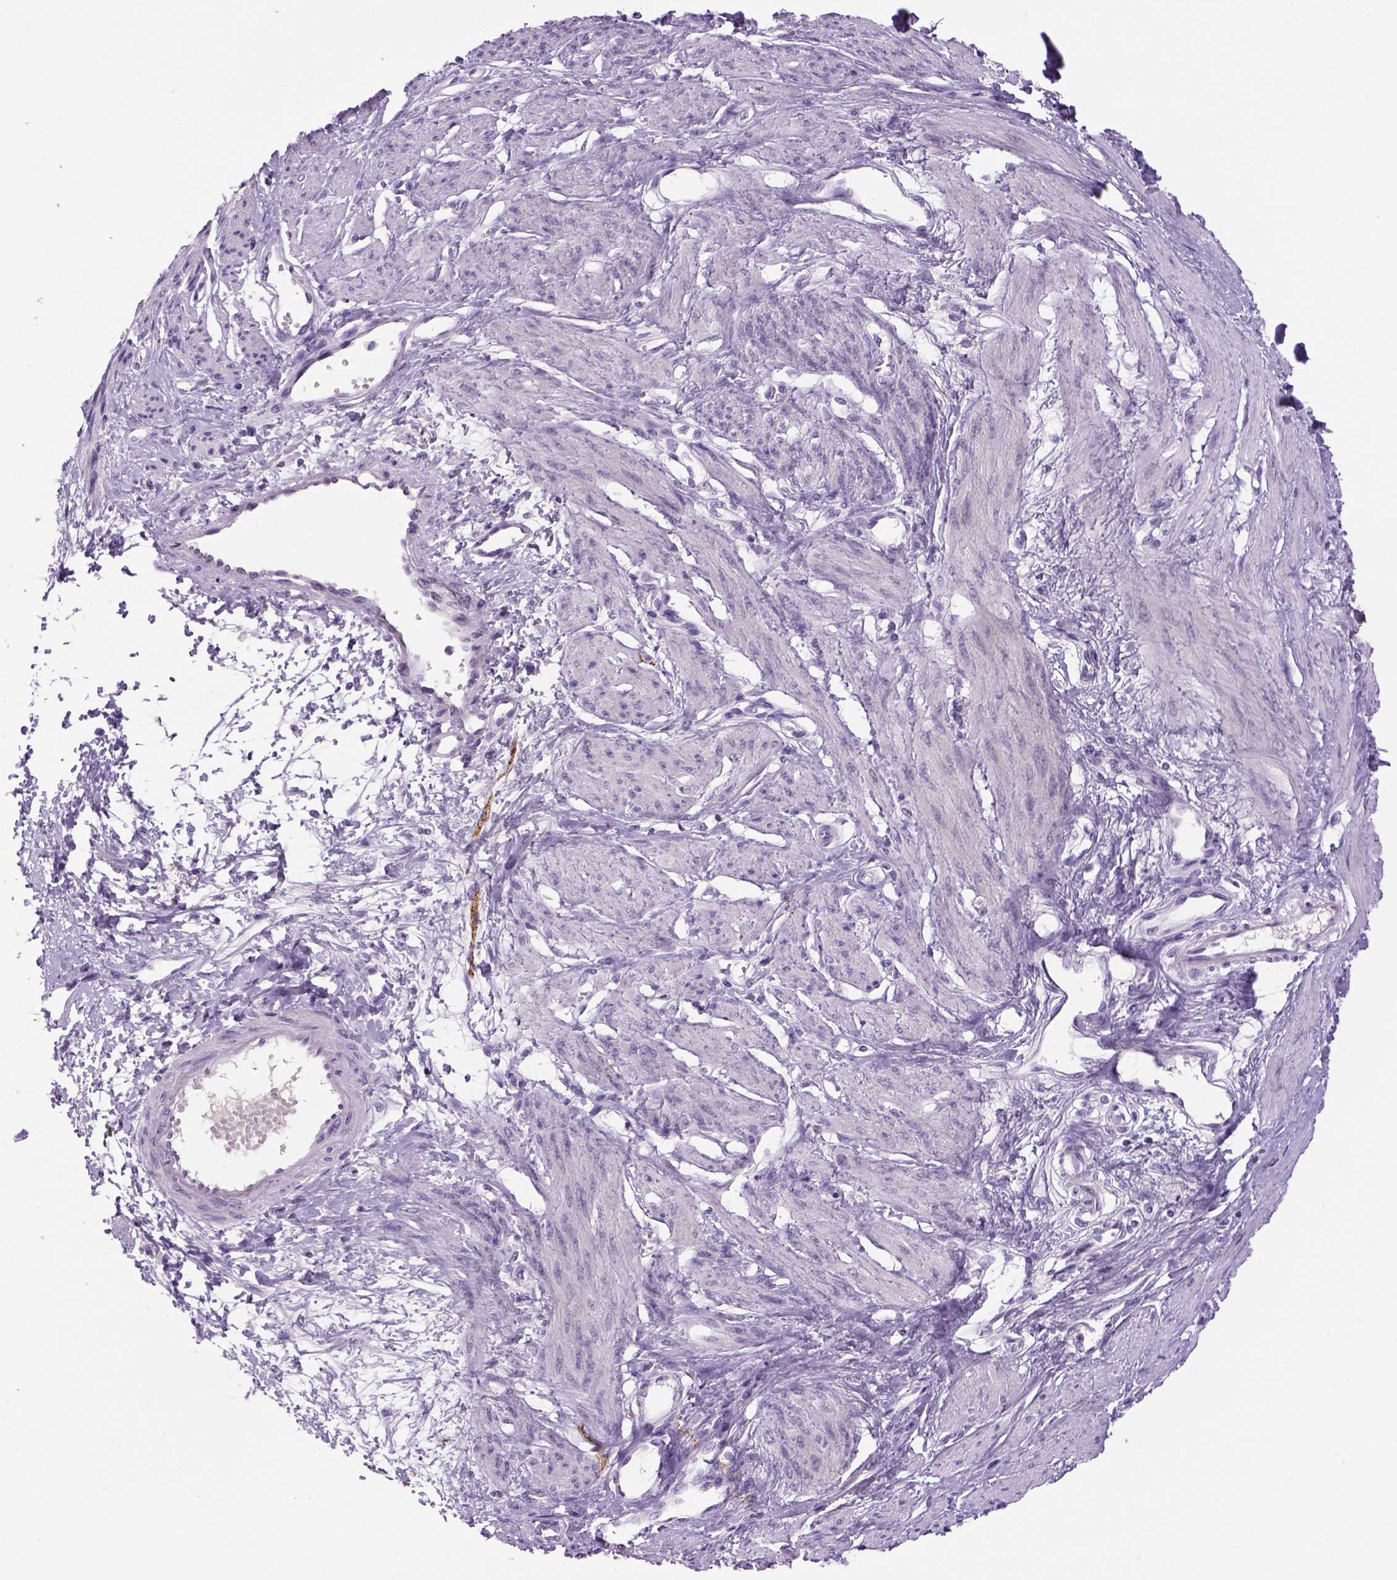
{"staining": {"intensity": "negative", "quantity": "none", "location": "none"}, "tissue": "smooth muscle", "cell_type": "Smooth muscle cells", "image_type": "normal", "snomed": [{"axis": "morphology", "description": "Normal tissue, NOS"}, {"axis": "topography", "description": "Smooth muscle"}, {"axis": "topography", "description": "Uterus"}], "caption": "Immunohistochemistry (IHC) histopathology image of normal smooth muscle: smooth muscle stained with DAB reveals no significant protein staining in smooth muscle cells. (DAB (3,3'-diaminobenzidine) immunohistochemistry (IHC) visualized using brightfield microscopy, high magnification).", "gene": "DBH", "patient": {"sex": "female", "age": 39}}